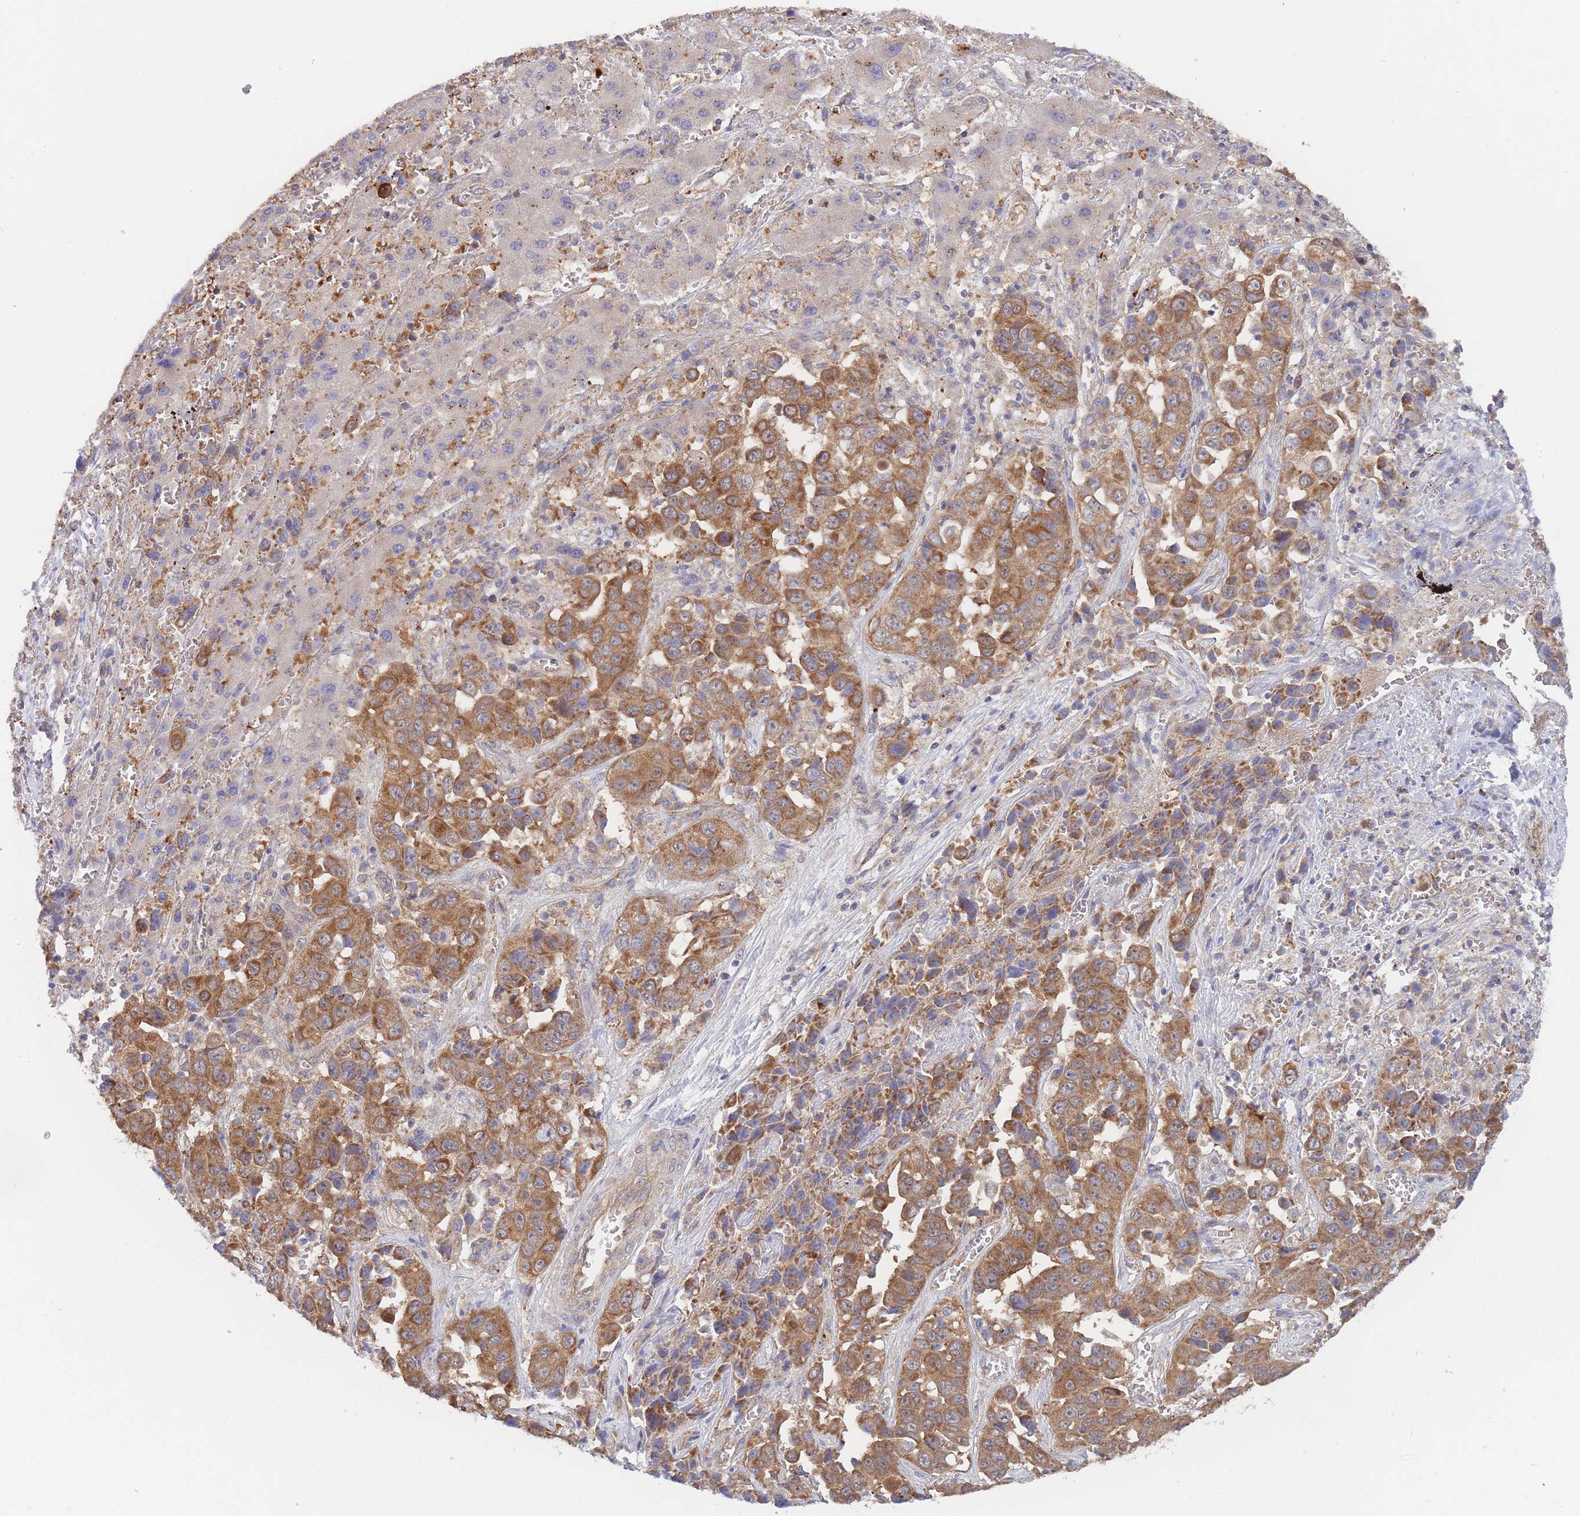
{"staining": {"intensity": "moderate", "quantity": ">75%", "location": "cytoplasmic/membranous"}, "tissue": "liver cancer", "cell_type": "Tumor cells", "image_type": "cancer", "snomed": [{"axis": "morphology", "description": "Cholangiocarcinoma"}, {"axis": "topography", "description": "Liver"}], "caption": "IHC (DAB) staining of cholangiocarcinoma (liver) reveals moderate cytoplasmic/membranous protein expression in about >75% of tumor cells.", "gene": "MRPS18B", "patient": {"sex": "female", "age": 52}}